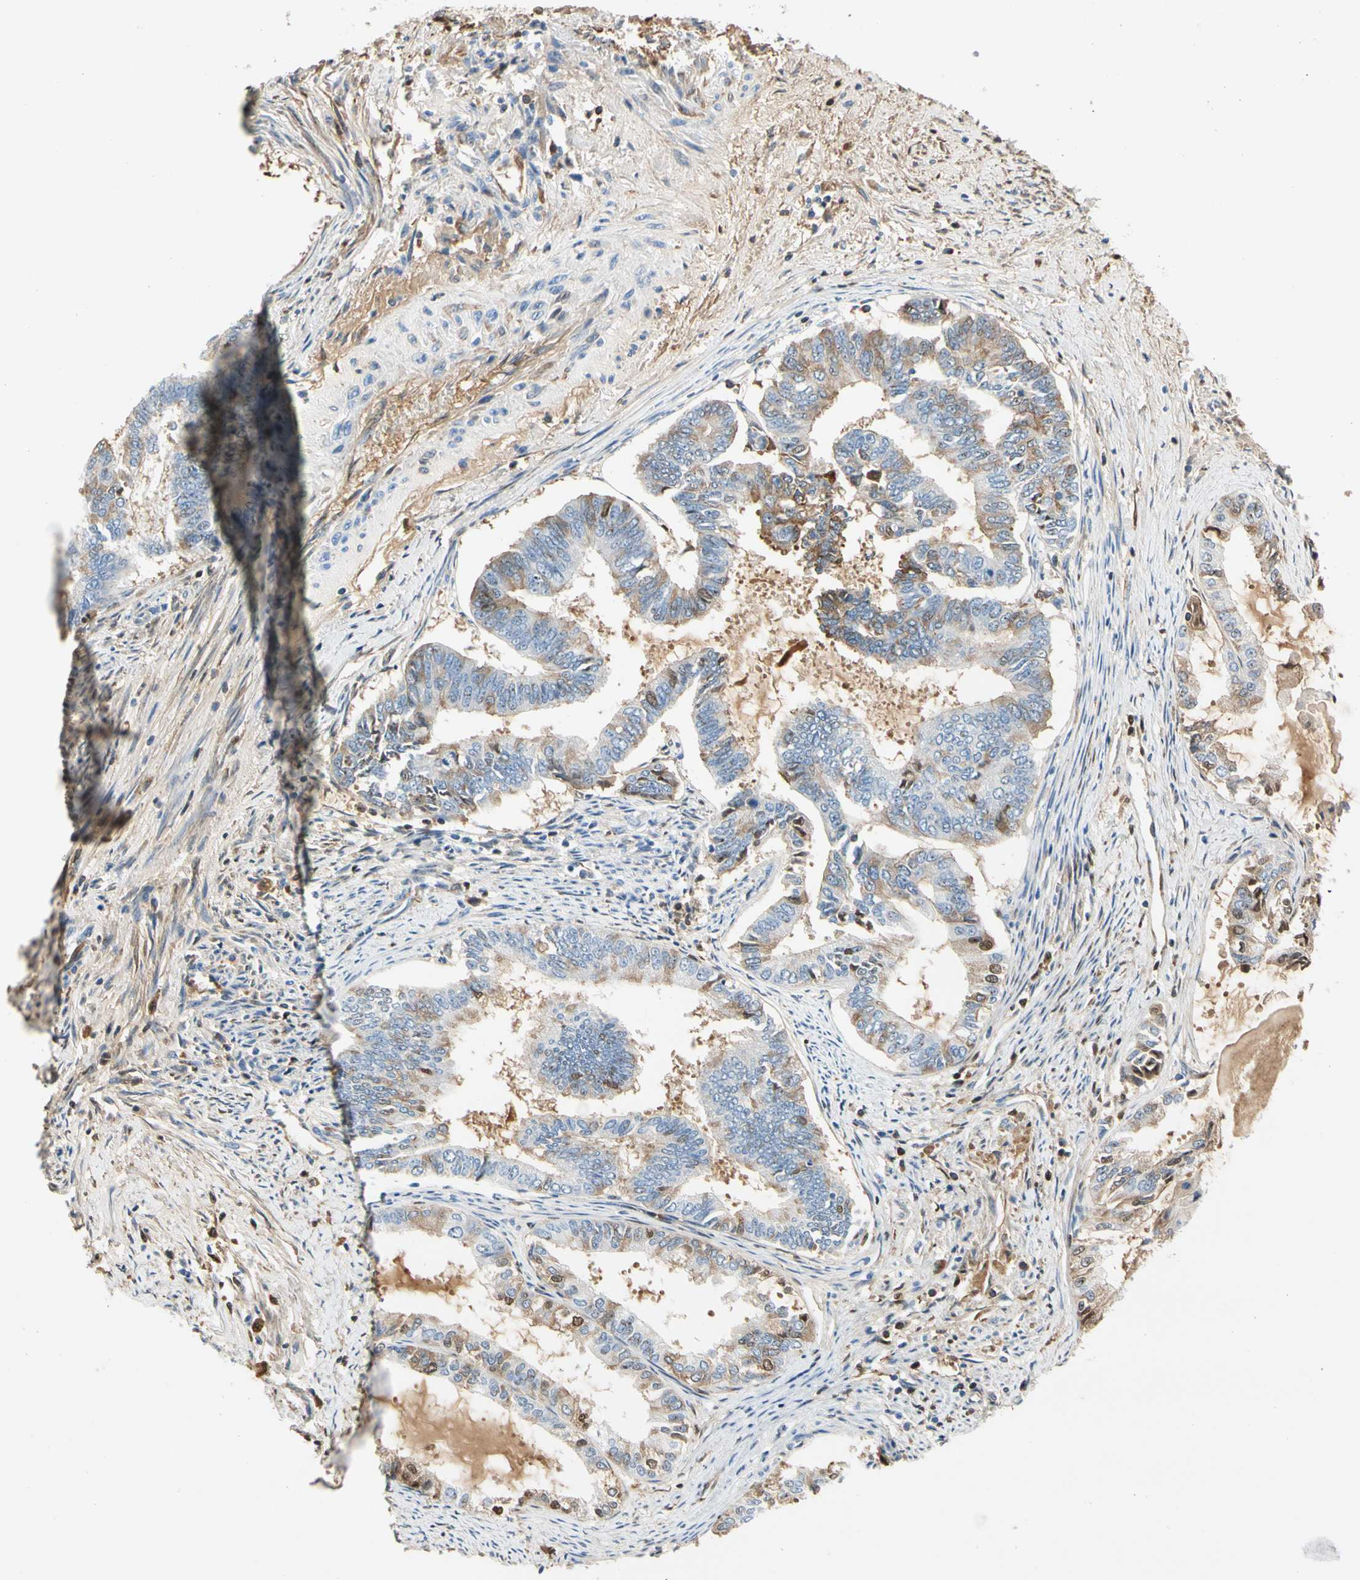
{"staining": {"intensity": "moderate", "quantity": "25%-75%", "location": "cytoplasmic/membranous,nuclear"}, "tissue": "endometrial cancer", "cell_type": "Tumor cells", "image_type": "cancer", "snomed": [{"axis": "morphology", "description": "Adenocarcinoma, NOS"}, {"axis": "topography", "description": "Endometrium"}], "caption": "This micrograph displays immunohistochemistry (IHC) staining of human endometrial cancer, with medium moderate cytoplasmic/membranous and nuclear expression in approximately 25%-75% of tumor cells.", "gene": "LAMB3", "patient": {"sex": "female", "age": 86}}